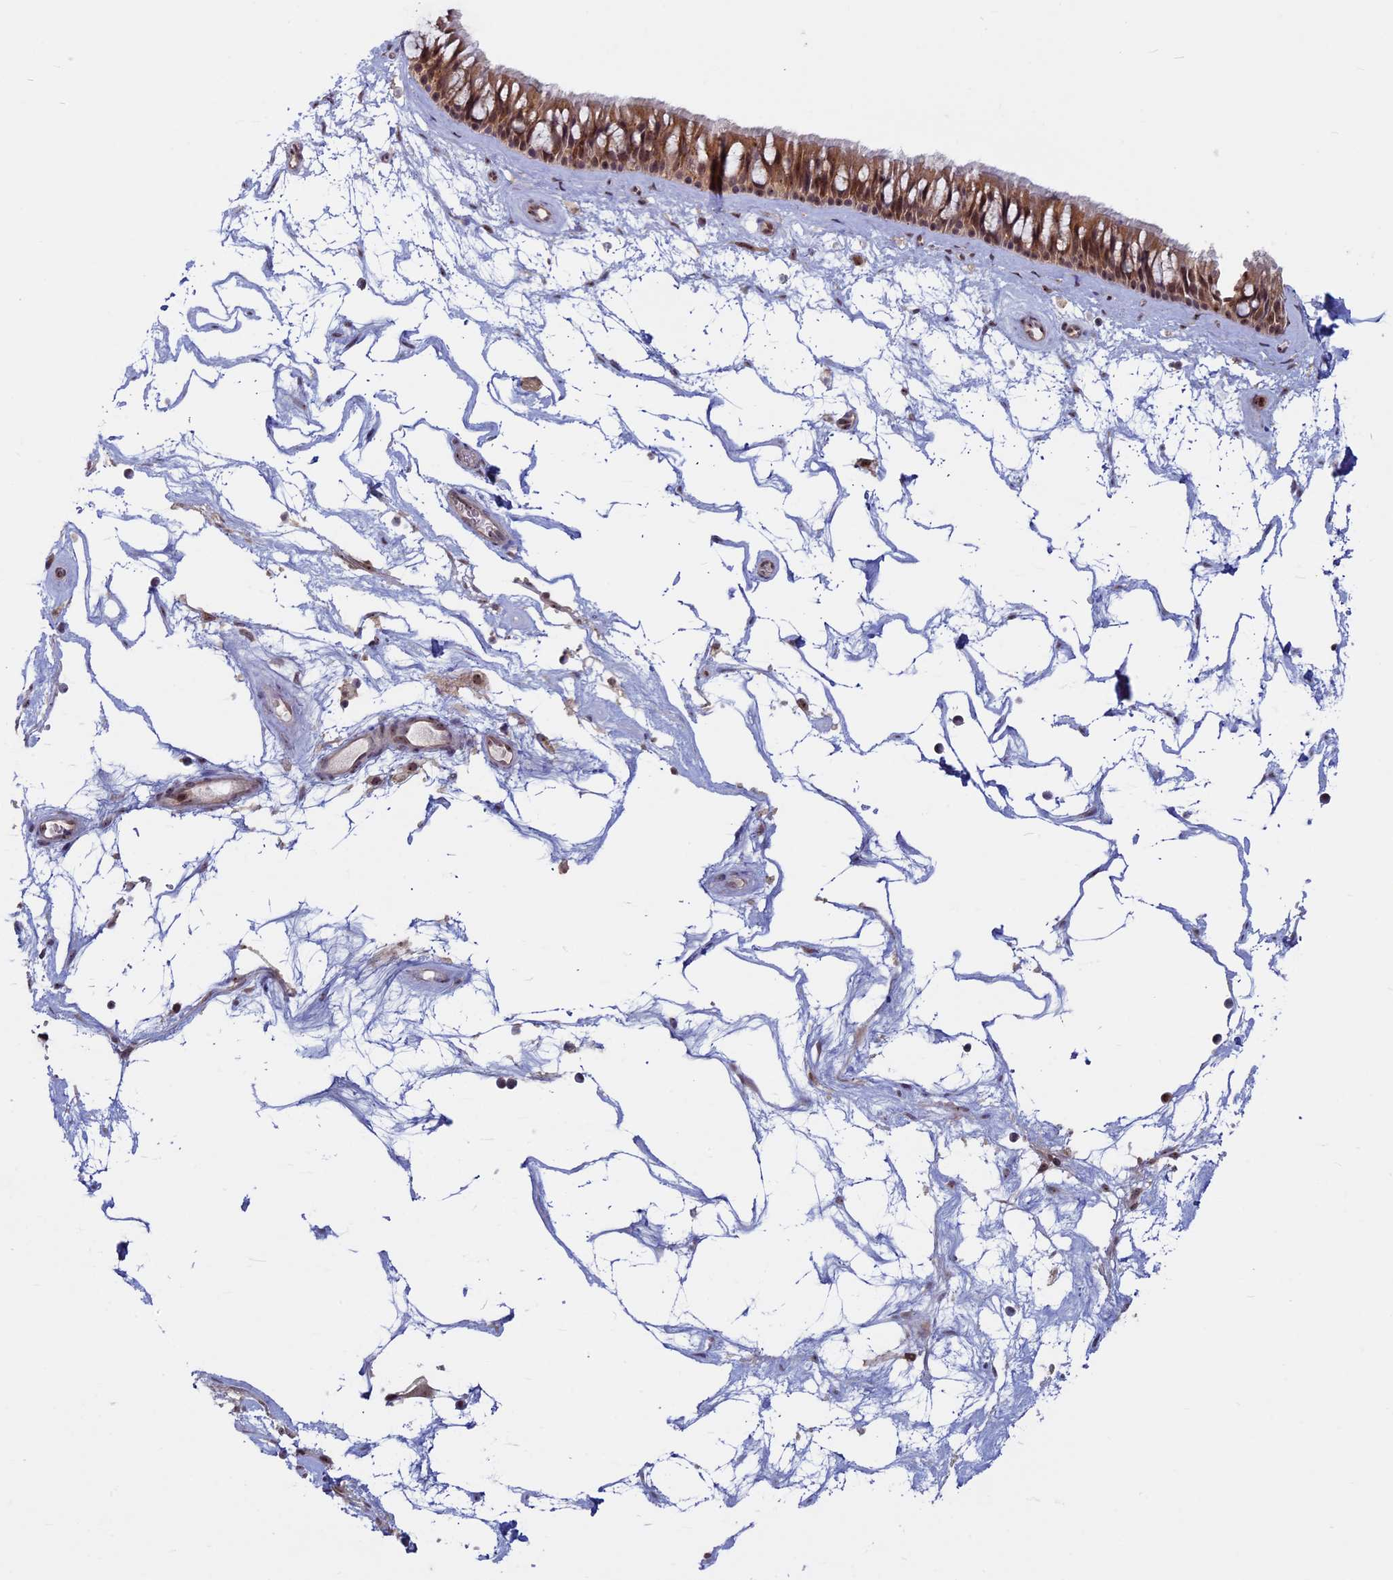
{"staining": {"intensity": "moderate", "quantity": ">75%", "location": "cytoplasmic/membranous,nuclear"}, "tissue": "nasopharynx", "cell_type": "Respiratory epithelial cells", "image_type": "normal", "snomed": [{"axis": "morphology", "description": "Normal tissue, NOS"}, {"axis": "topography", "description": "Nasopharynx"}], "caption": "This photomicrograph reveals immunohistochemistry (IHC) staining of normal human nasopharynx, with medium moderate cytoplasmic/membranous,nuclear positivity in approximately >75% of respiratory epithelial cells.", "gene": "SPIRE1", "patient": {"sex": "male", "age": 64}}